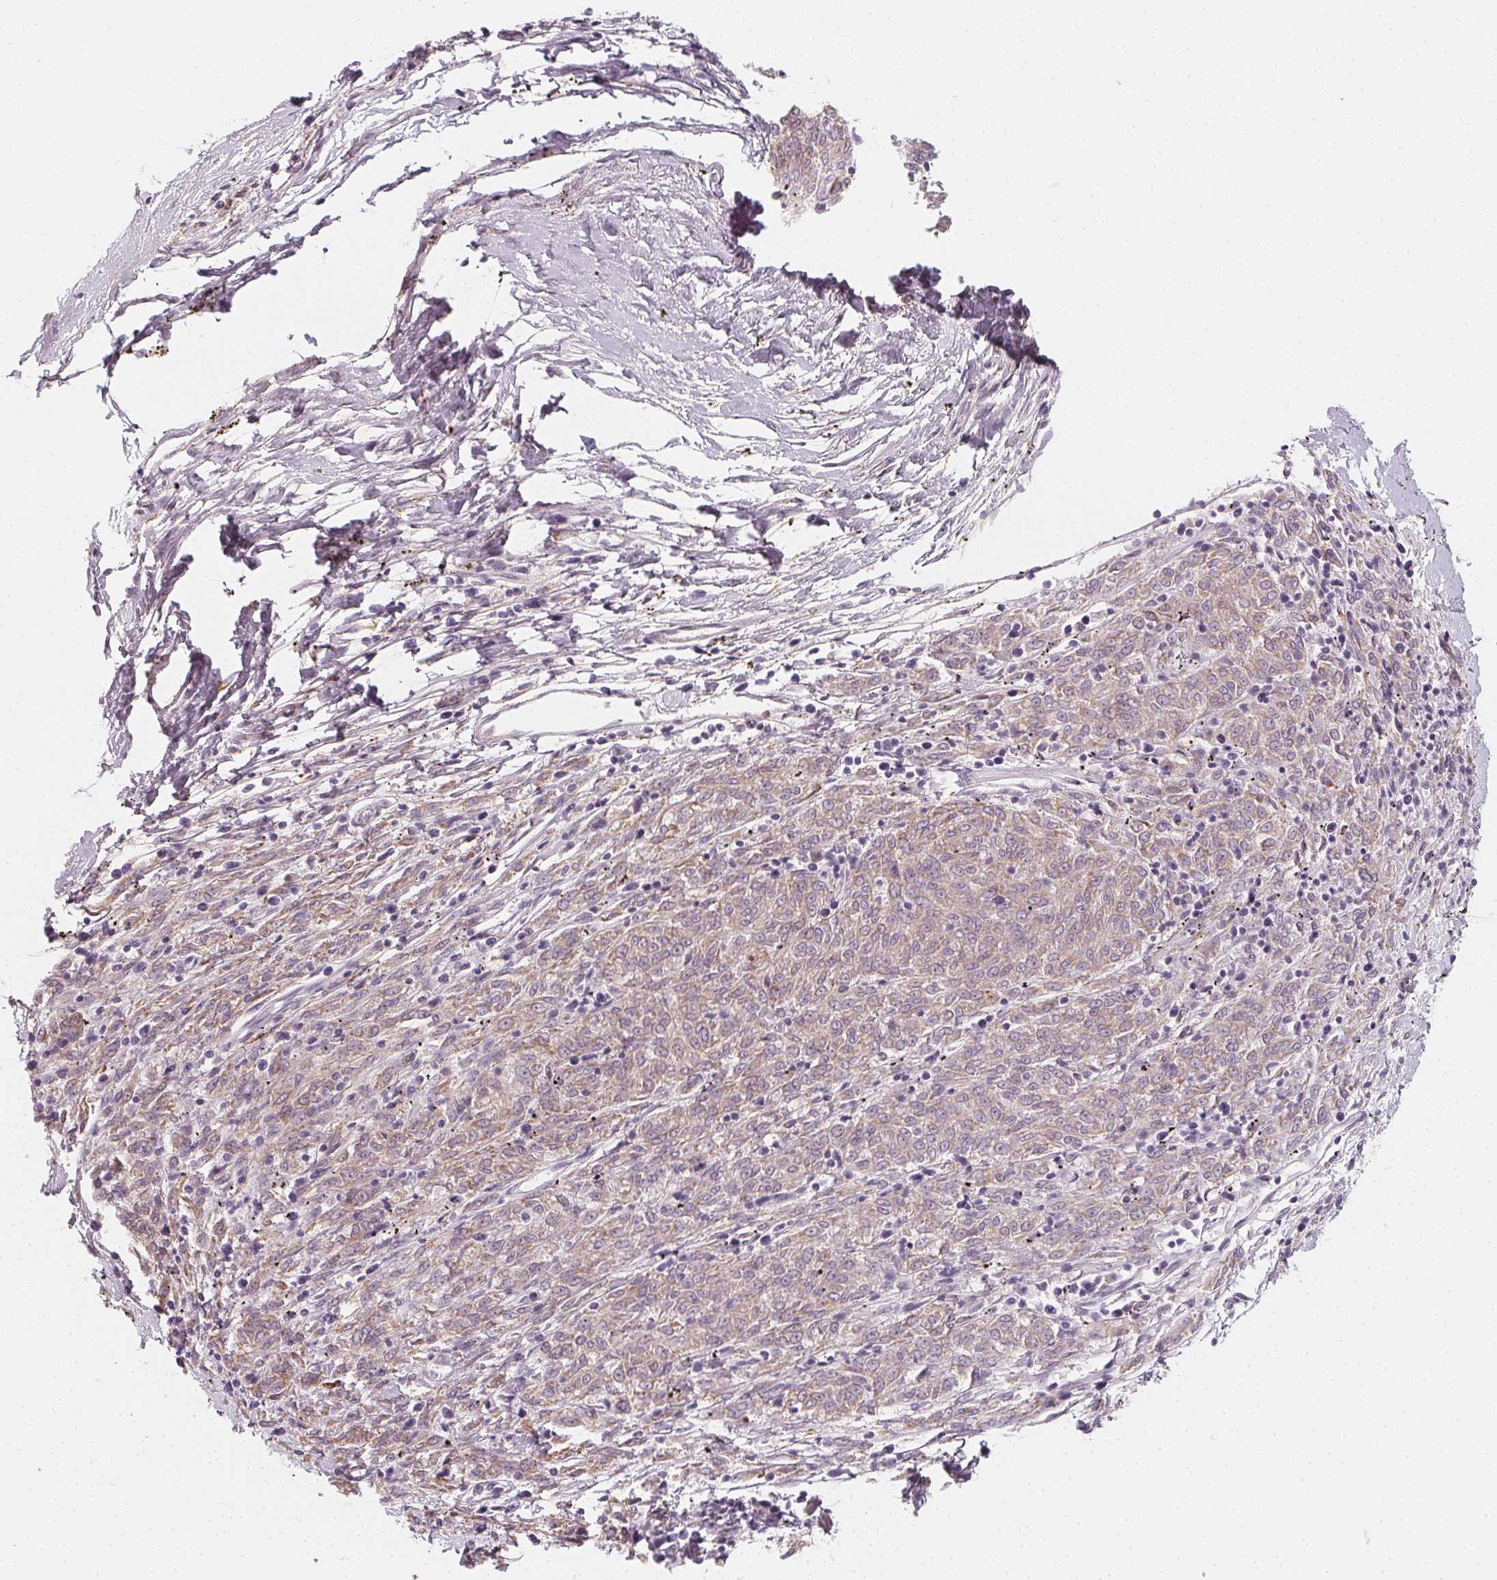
{"staining": {"intensity": "weak", "quantity": "<25%", "location": "cytoplasmic/membranous"}, "tissue": "melanoma", "cell_type": "Tumor cells", "image_type": "cancer", "snomed": [{"axis": "morphology", "description": "Malignant melanoma, NOS"}, {"axis": "topography", "description": "Skin"}], "caption": "The immunohistochemistry (IHC) histopathology image has no significant positivity in tumor cells of melanoma tissue. (Brightfield microscopy of DAB immunohistochemistry (IHC) at high magnification).", "gene": "CCDC96", "patient": {"sex": "female", "age": 72}}